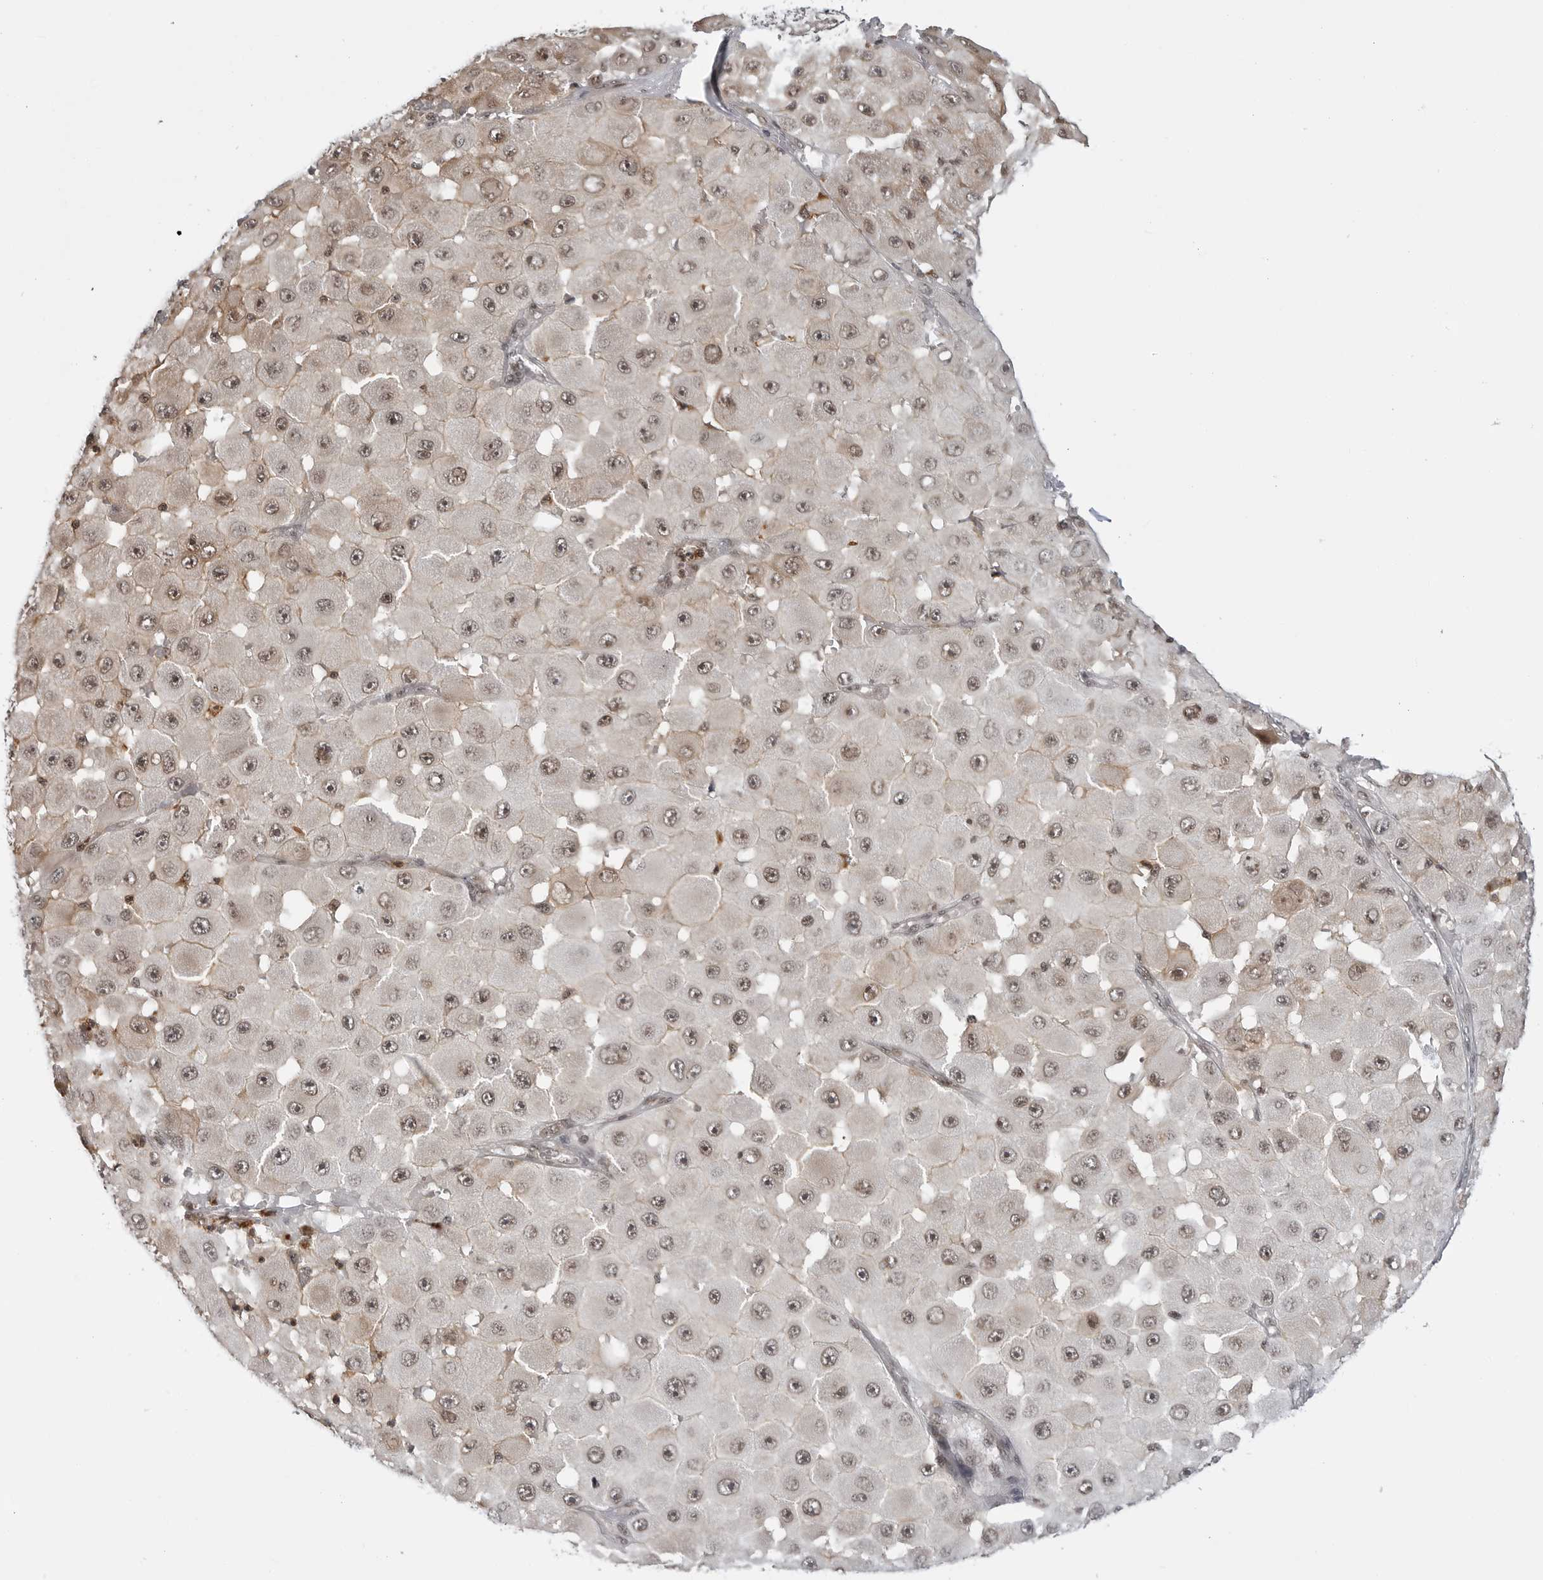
{"staining": {"intensity": "moderate", "quantity": "25%-75%", "location": "nuclear"}, "tissue": "melanoma", "cell_type": "Tumor cells", "image_type": "cancer", "snomed": [{"axis": "morphology", "description": "Malignant melanoma, NOS"}, {"axis": "topography", "description": "Skin"}], "caption": "Human melanoma stained with a protein marker reveals moderate staining in tumor cells.", "gene": "C8orf33", "patient": {"sex": "female", "age": 81}}